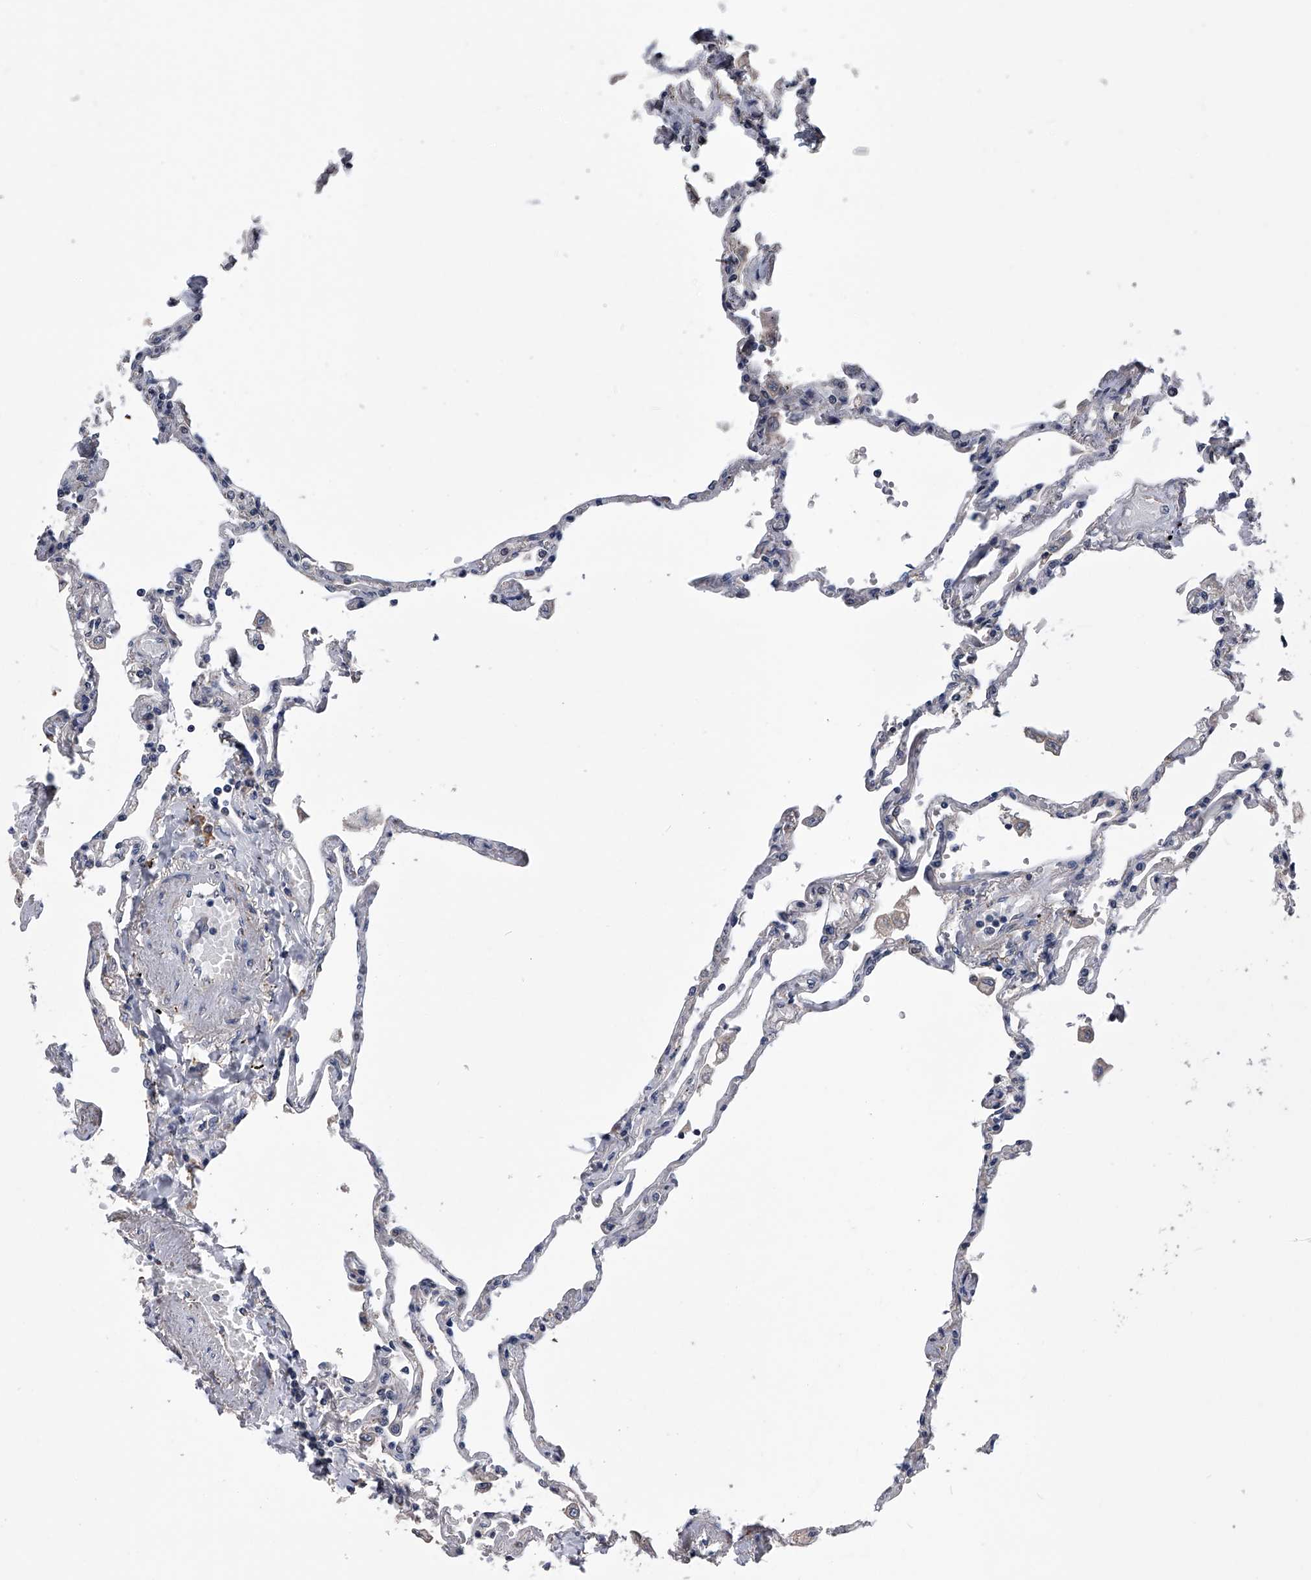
{"staining": {"intensity": "weak", "quantity": "<25%", "location": "cytoplasmic/membranous"}, "tissue": "lung", "cell_type": "Alveolar cells", "image_type": "normal", "snomed": [{"axis": "morphology", "description": "Normal tissue, NOS"}, {"axis": "topography", "description": "Lung"}], "caption": "An immunohistochemistry micrograph of benign lung is shown. There is no staining in alveolar cells of lung.", "gene": "OAT", "patient": {"sex": "female", "age": 67}}